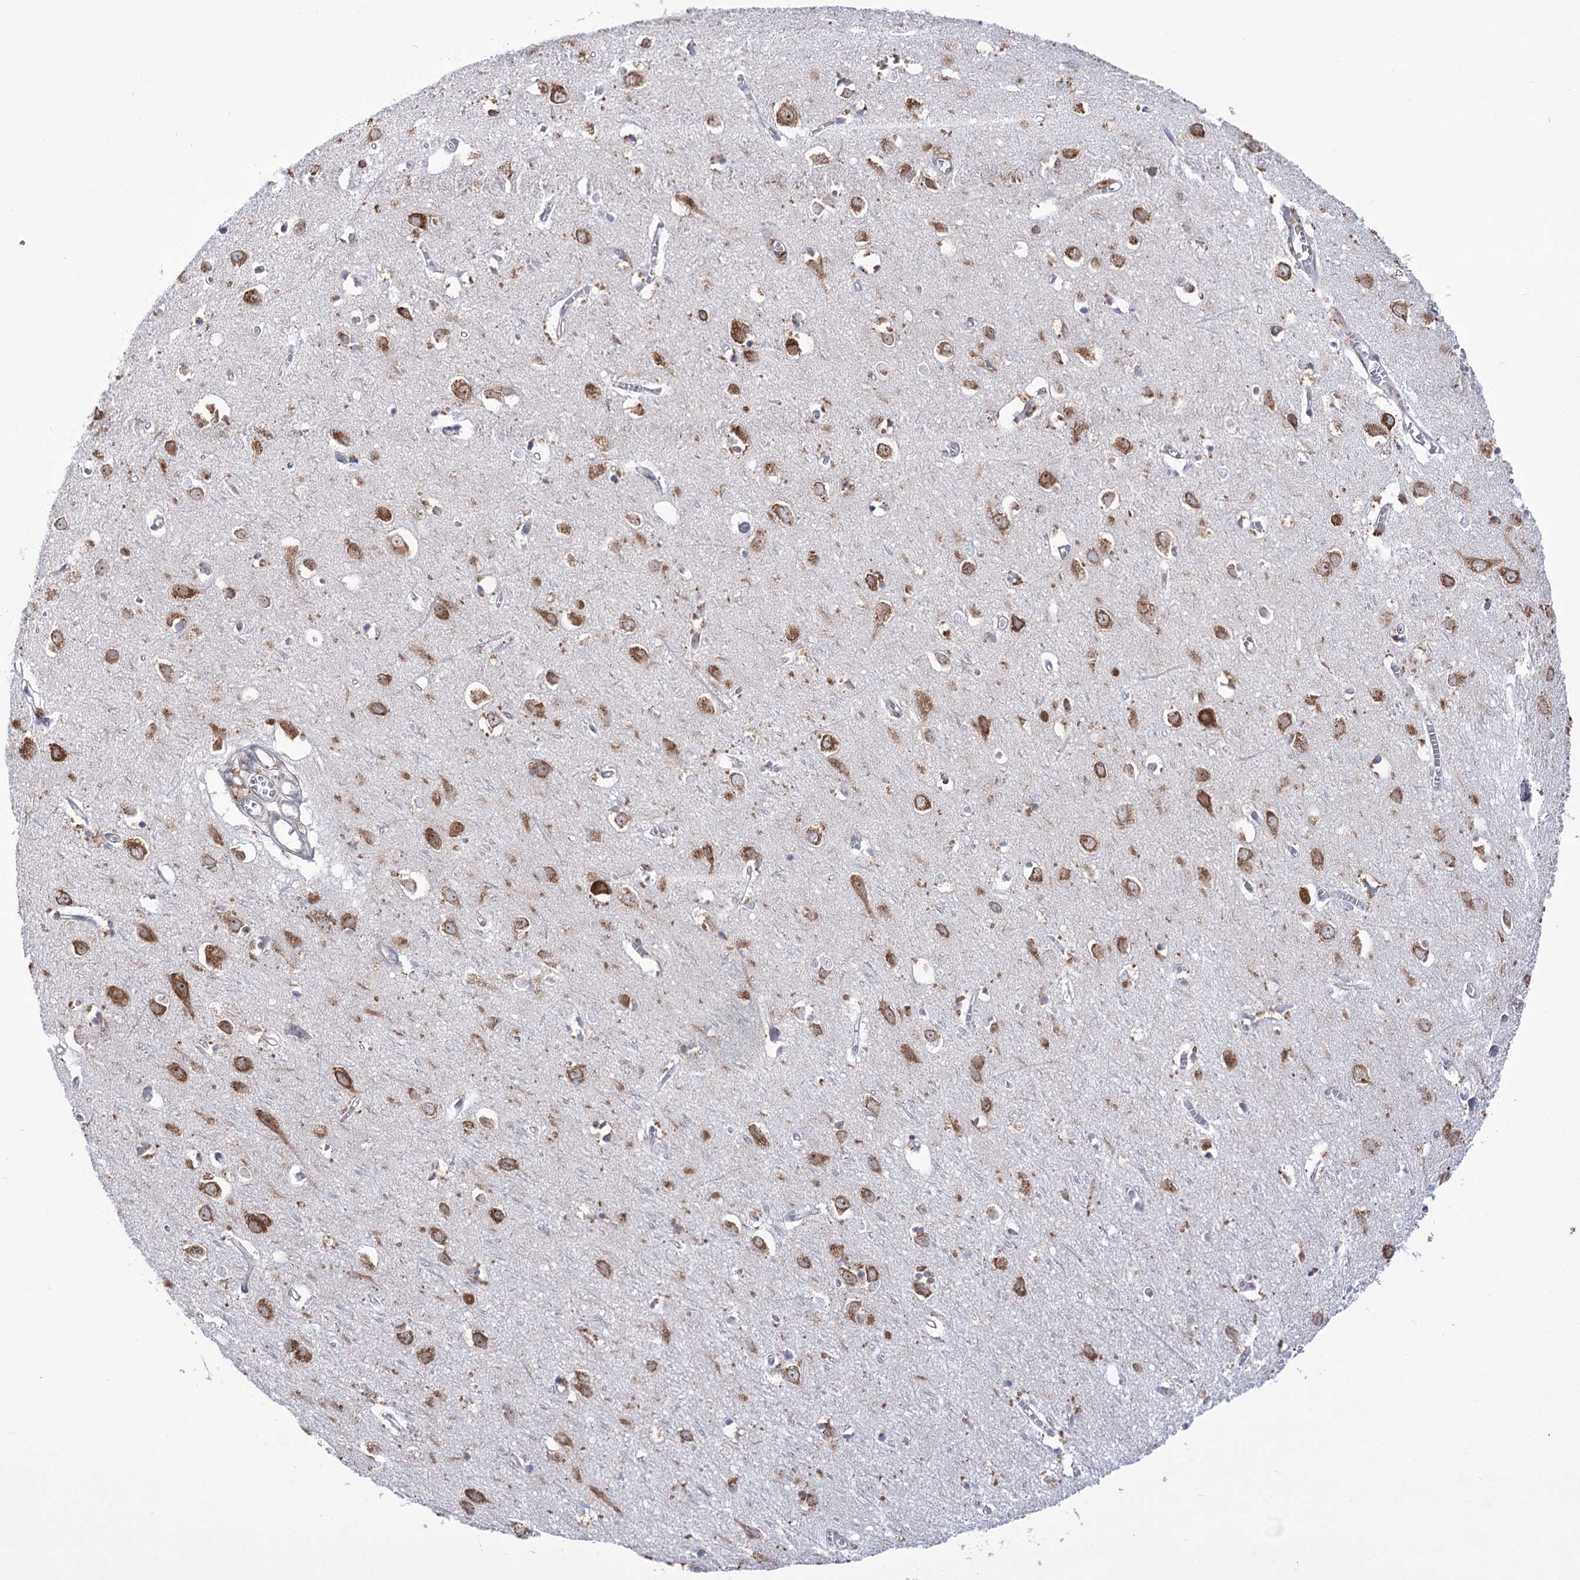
{"staining": {"intensity": "negative", "quantity": "none", "location": "none"}, "tissue": "cerebral cortex", "cell_type": "Endothelial cells", "image_type": "normal", "snomed": [{"axis": "morphology", "description": "Normal tissue, NOS"}, {"axis": "topography", "description": "Cerebral cortex"}], "caption": "Endothelial cells show no significant staining in unremarkable cerebral cortex.", "gene": "ZNF622", "patient": {"sex": "female", "age": 64}}